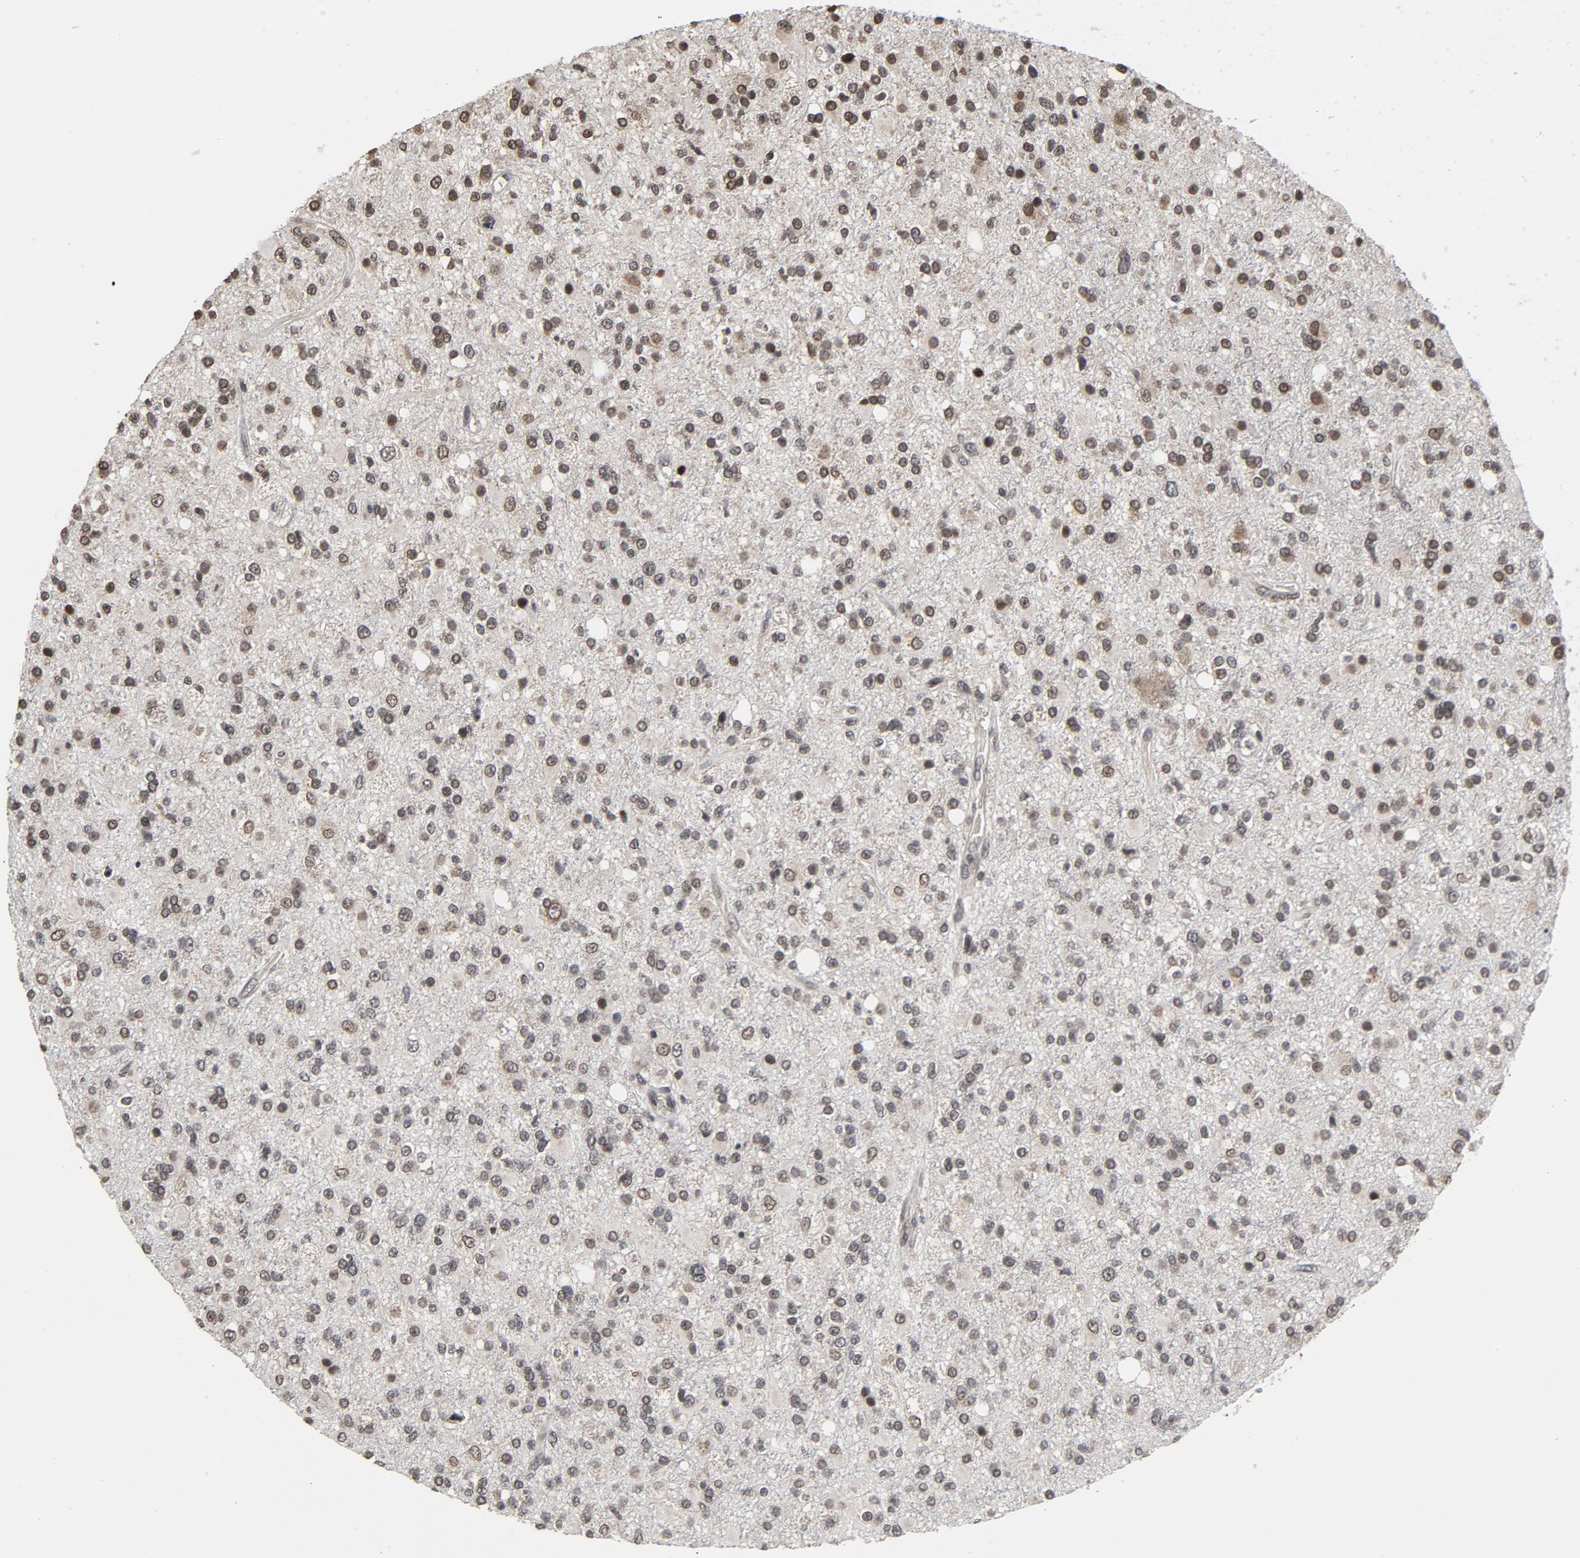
{"staining": {"intensity": "moderate", "quantity": "25%-75%", "location": "nuclear"}, "tissue": "glioma", "cell_type": "Tumor cells", "image_type": "cancer", "snomed": [{"axis": "morphology", "description": "Glioma, malignant, High grade"}, {"axis": "topography", "description": "Brain"}], "caption": "Immunohistochemical staining of human glioma reveals moderate nuclear protein positivity in approximately 25%-75% of tumor cells.", "gene": "POM121", "patient": {"sex": "male", "age": 33}}